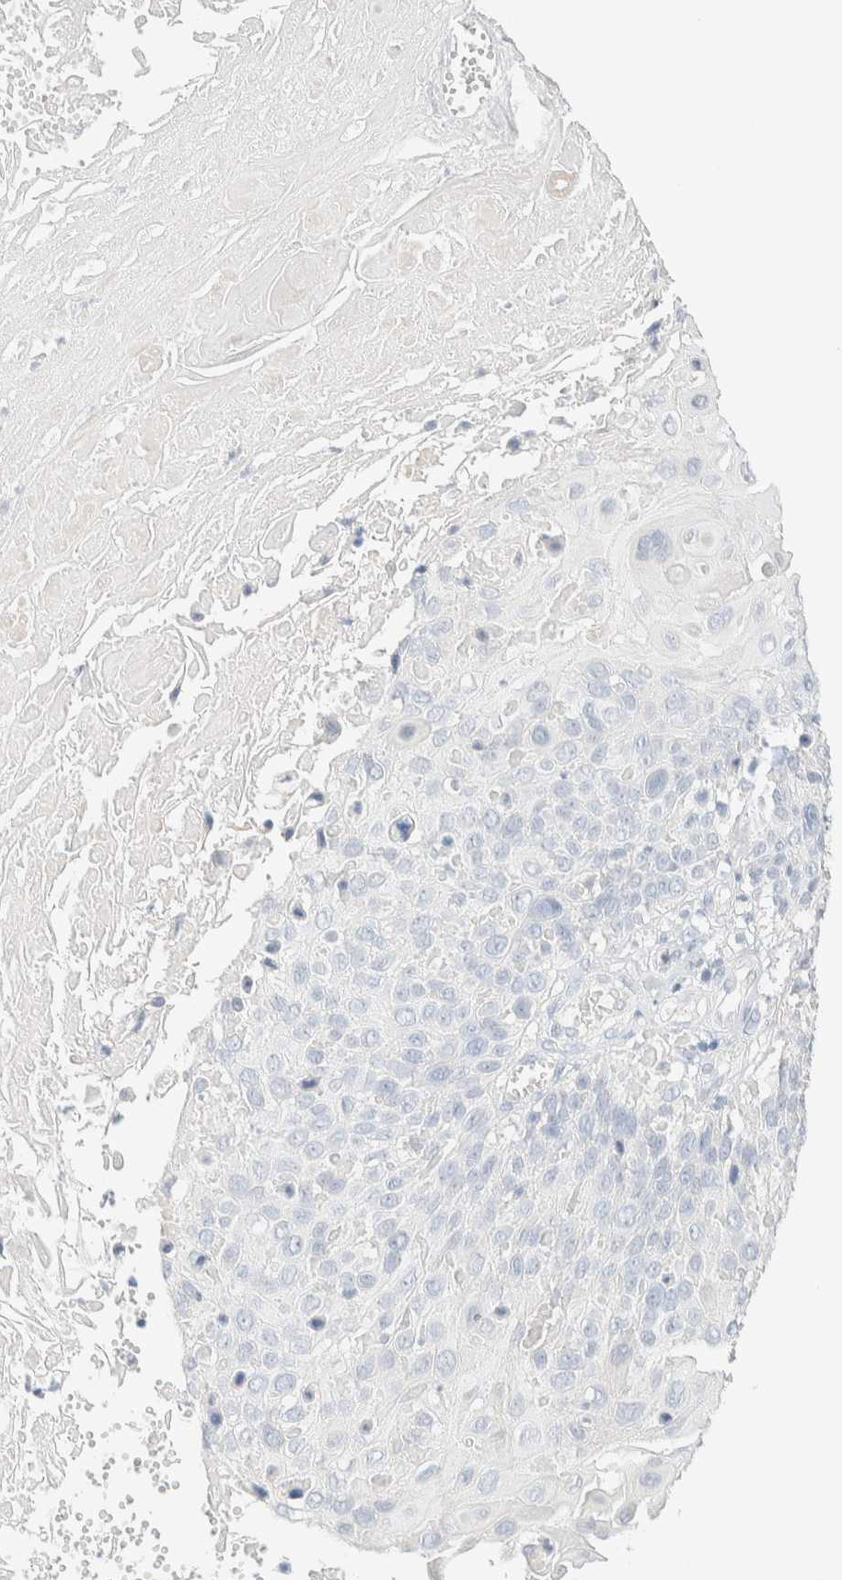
{"staining": {"intensity": "negative", "quantity": "none", "location": "none"}, "tissue": "cervical cancer", "cell_type": "Tumor cells", "image_type": "cancer", "snomed": [{"axis": "morphology", "description": "Squamous cell carcinoma, NOS"}, {"axis": "topography", "description": "Cervix"}], "caption": "A photomicrograph of human cervical squamous cell carcinoma is negative for staining in tumor cells. (Immunohistochemistry, brightfield microscopy, high magnification).", "gene": "RIDA", "patient": {"sex": "female", "age": 74}}